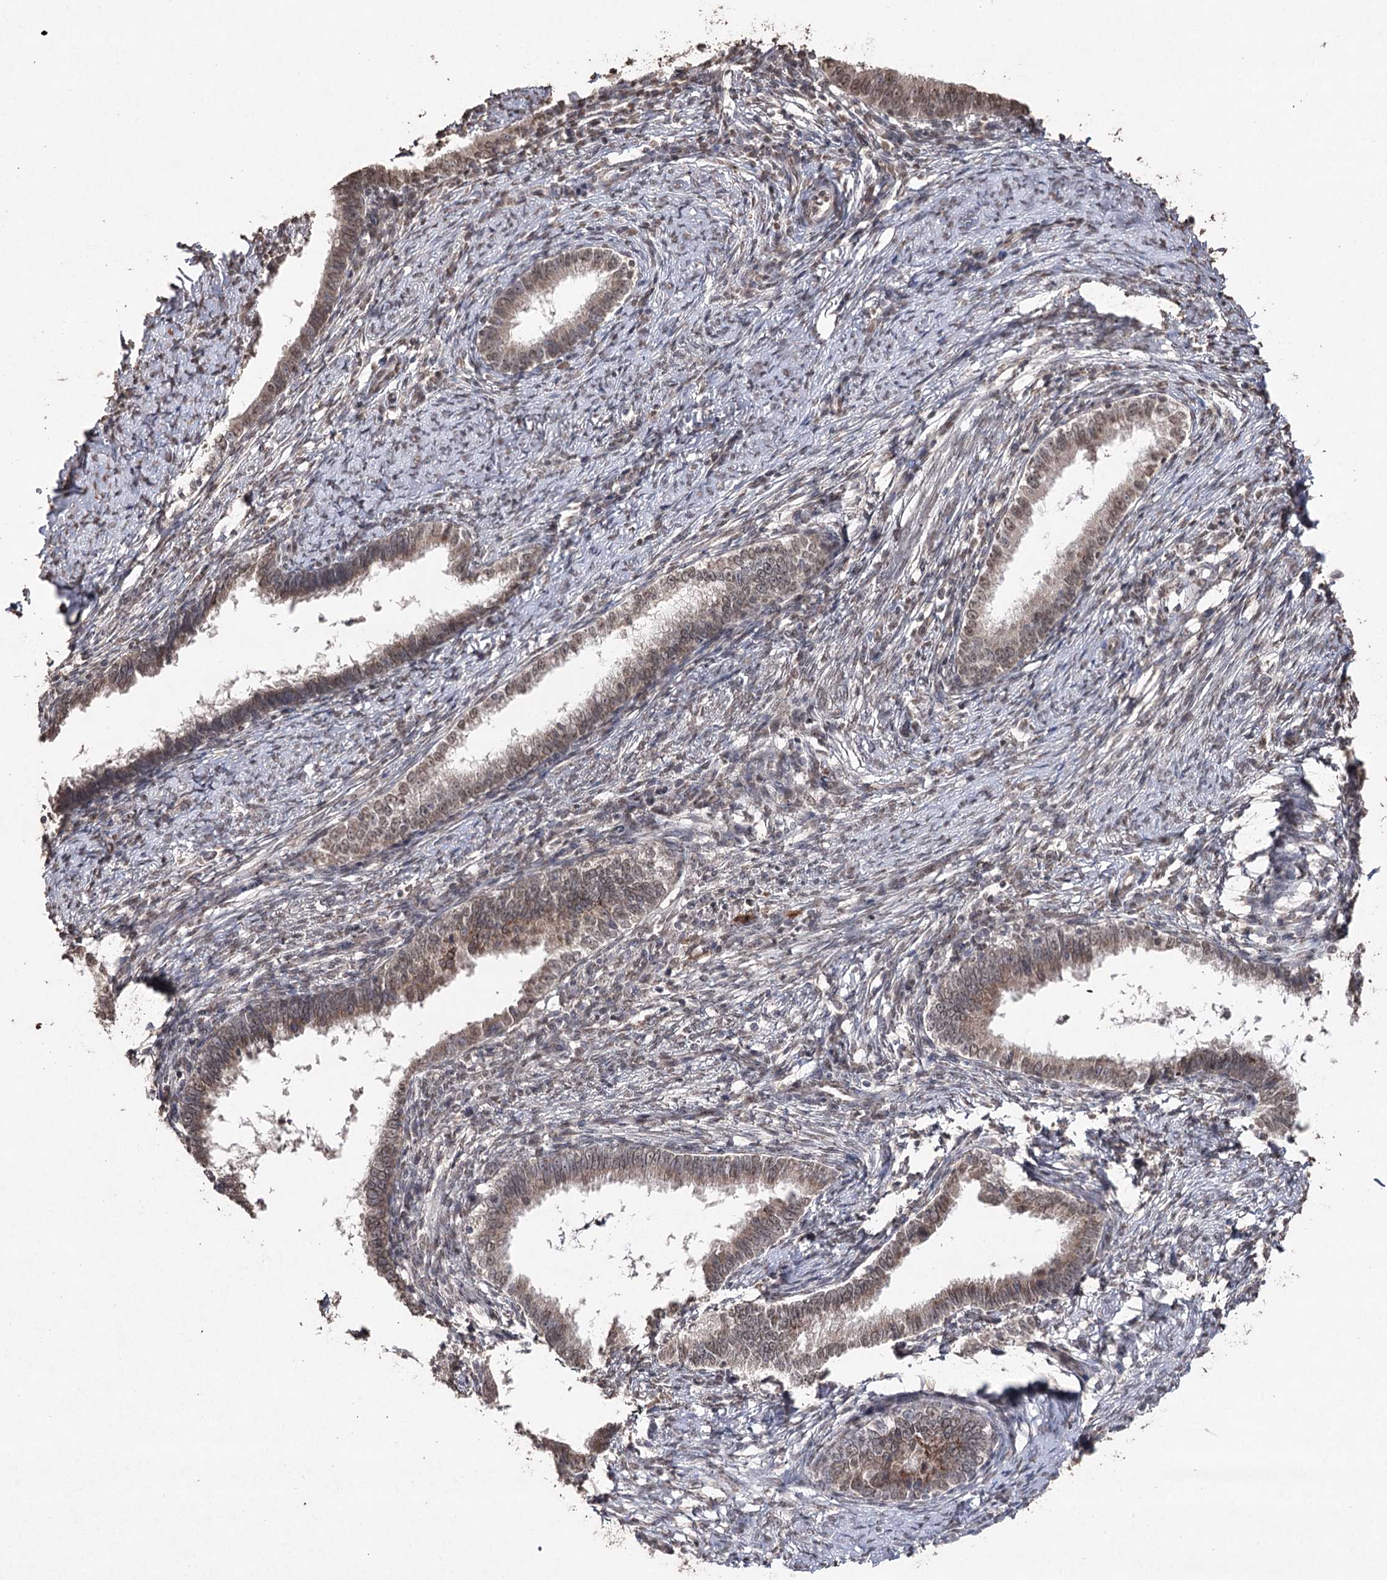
{"staining": {"intensity": "weak", "quantity": ">75%", "location": "cytoplasmic/membranous,nuclear"}, "tissue": "cervical cancer", "cell_type": "Tumor cells", "image_type": "cancer", "snomed": [{"axis": "morphology", "description": "Adenocarcinoma, NOS"}, {"axis": "topography", "description": "Cervix"}], "caption": "Cervical adenocarcinoma stained with IHC reveals weak cytoplasmic/membranous and nuclear positivity in approximately >75% of tumor cells.", "gene": "ATG14", "patient": {"sex": "female", "age": 36}}